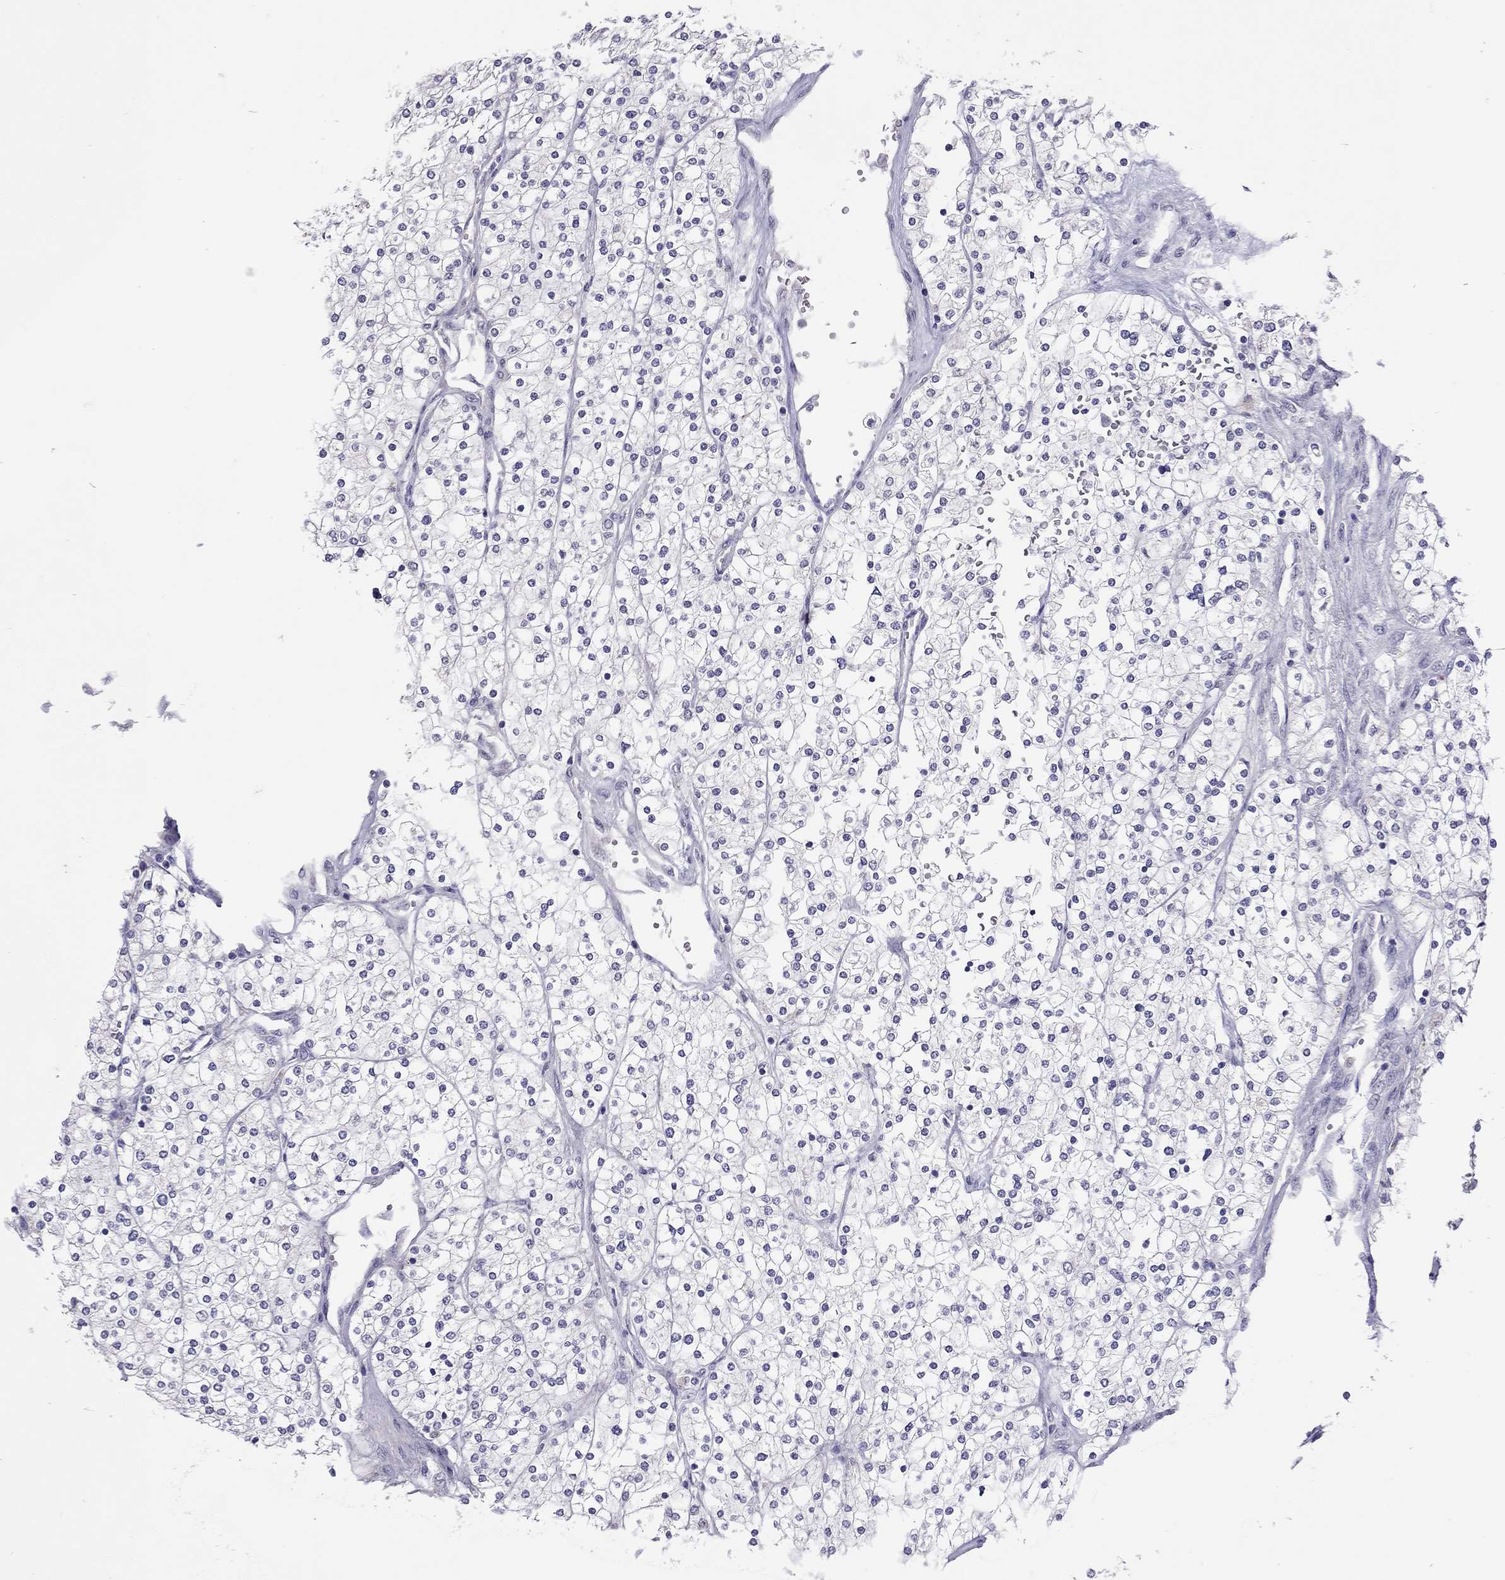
{"staining": {"intensity": "negative", "quantity": "none", "location": "none"}, "tissue": "renal cancer", "cell_type": "Tumor cells", "image_type": "cancer", "snomed": [{"axis": "morphology", "description": "Adenocarcinoma, NOS"}, {"axis": "topography", "description": "Kidney"}], "caption": "The image reveals no staining of tumor cells in adenocarcinoma (renal).", "gene": "SLAMF1", "patient": {"sex": "male", "age": 80}}